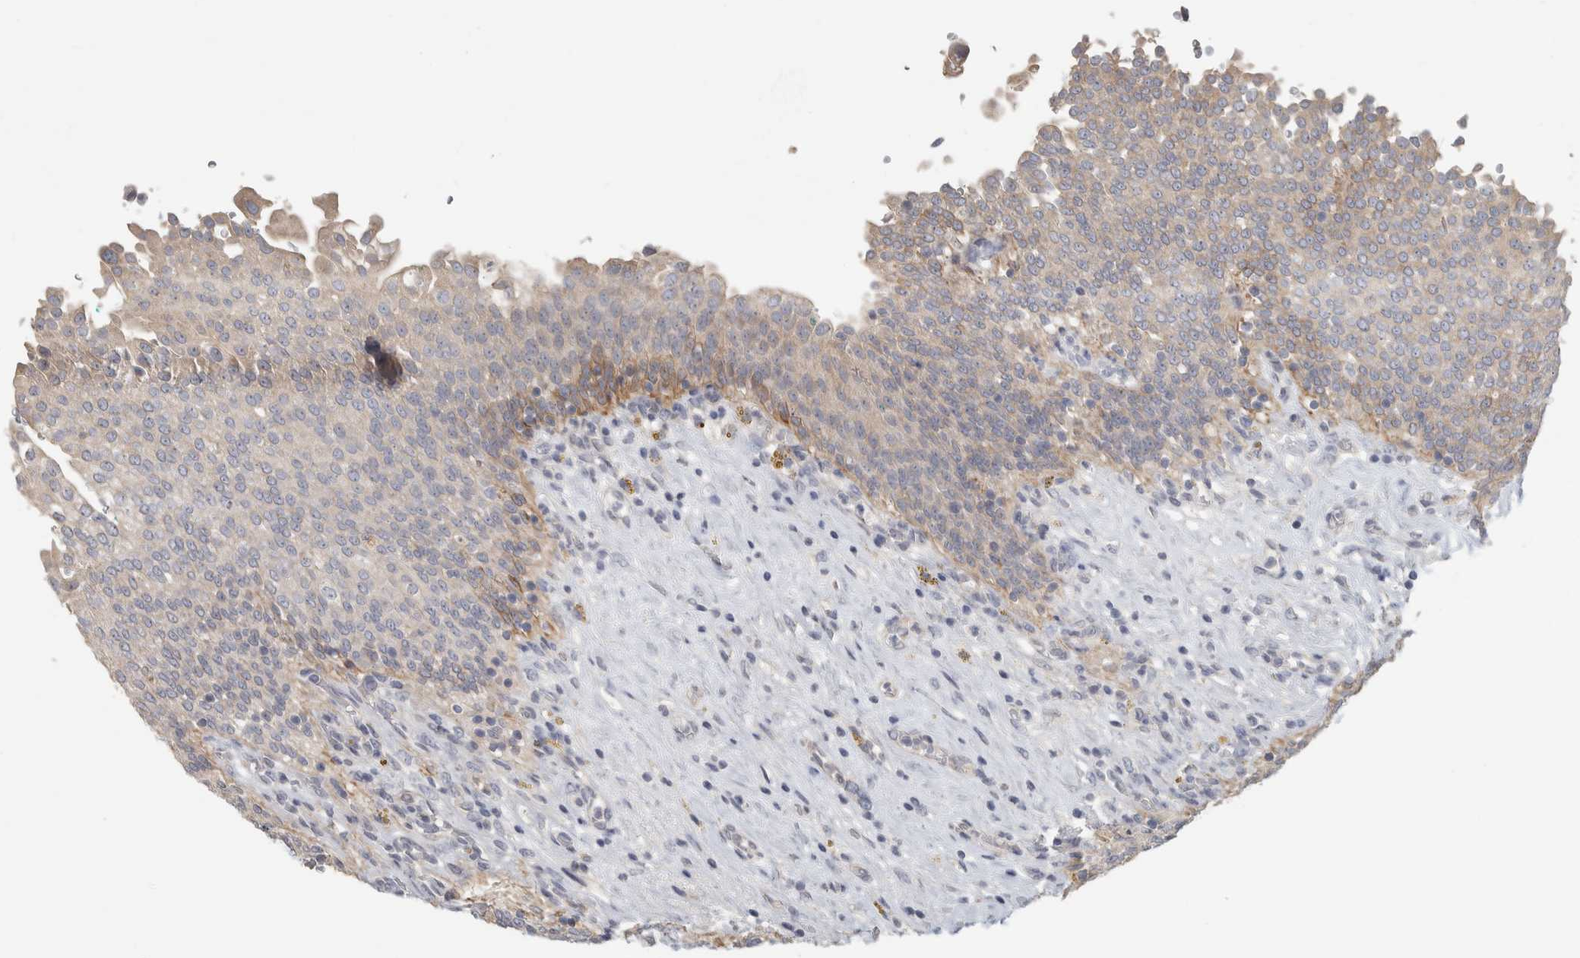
{"staining": {"intensity": "moderate", "quantity": "25%-75%", "location": "cytoplasmic/membranous"}, "tissue": "urinary bladder", "cell_type": "Urothelial cells", "image_type": "normal", "snomed": [{"axis": "morphology", "description": "Urothelial carcinoma, High grade"}, {"axis": "topography", "description": "Urinary bladder"}], "caption": "This is an image of immunohistochemistry staining of unremarkable urinary bladder, which shows moderate expression in the cytoplasmic/membranous of urothelial cells.", "gene": "DCXR", "patient": {"sex": "male", "age": 46}}